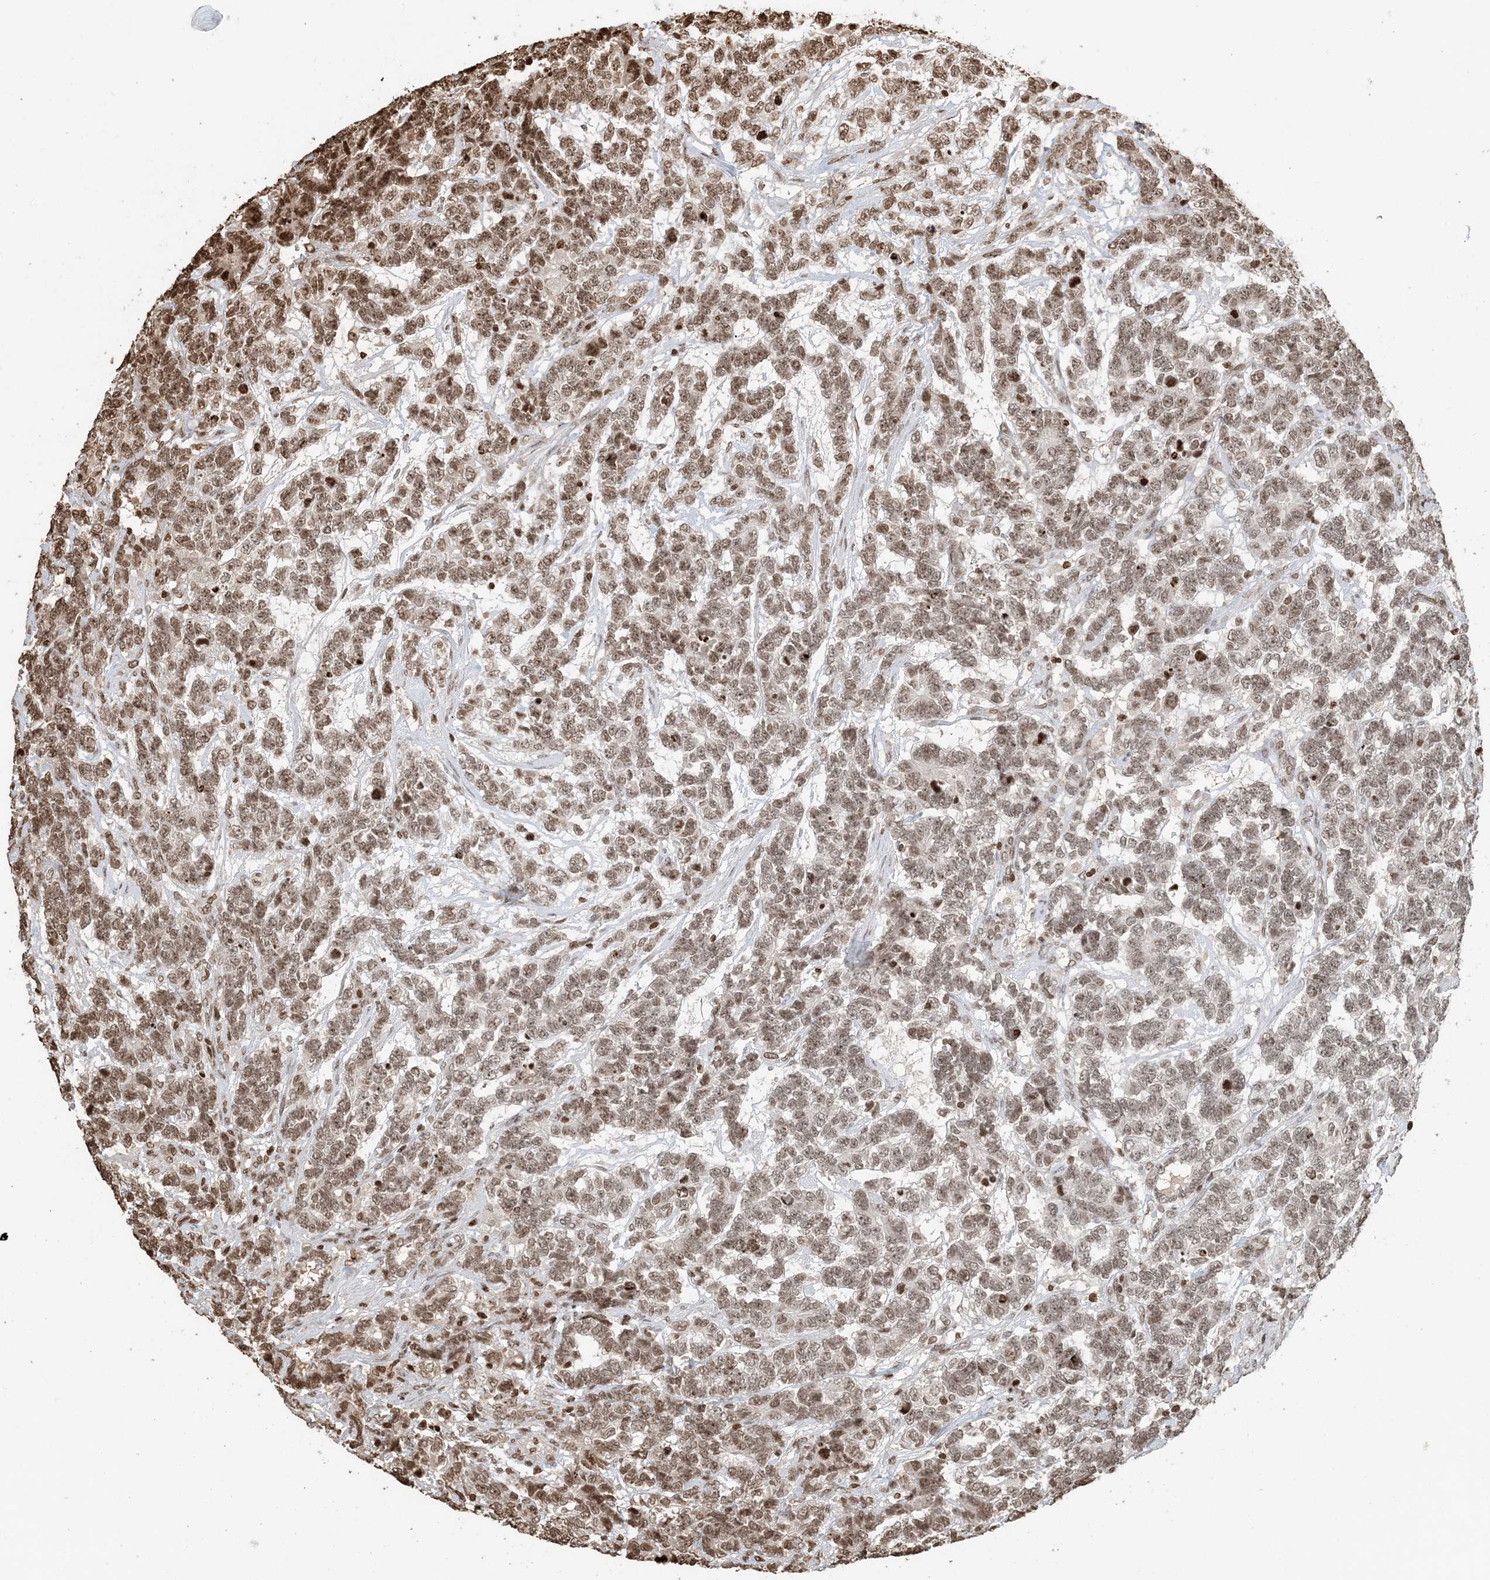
{"staining": {"intensity": "moderate", "quantity": ">75%", "location": "nuclear"}, "tissue": "testis cancer", "cell_type": "Tumor cells", "image_type": "cancer", "snomed": [{"axis": "morphology", "description": "Carcinoma, Embryonal, NOS"}, {"axis": "topography", "description": "Testis"}], "caption": "Embryonal carcinoma (testis) stained with DAB immunohistochemistry (IHC) reveals medium levels of moderate nuclear positivity in approximately >75% of tumor cells.", "gene": "H3-3B", "patient": {"sex": "male", "age": 26}}